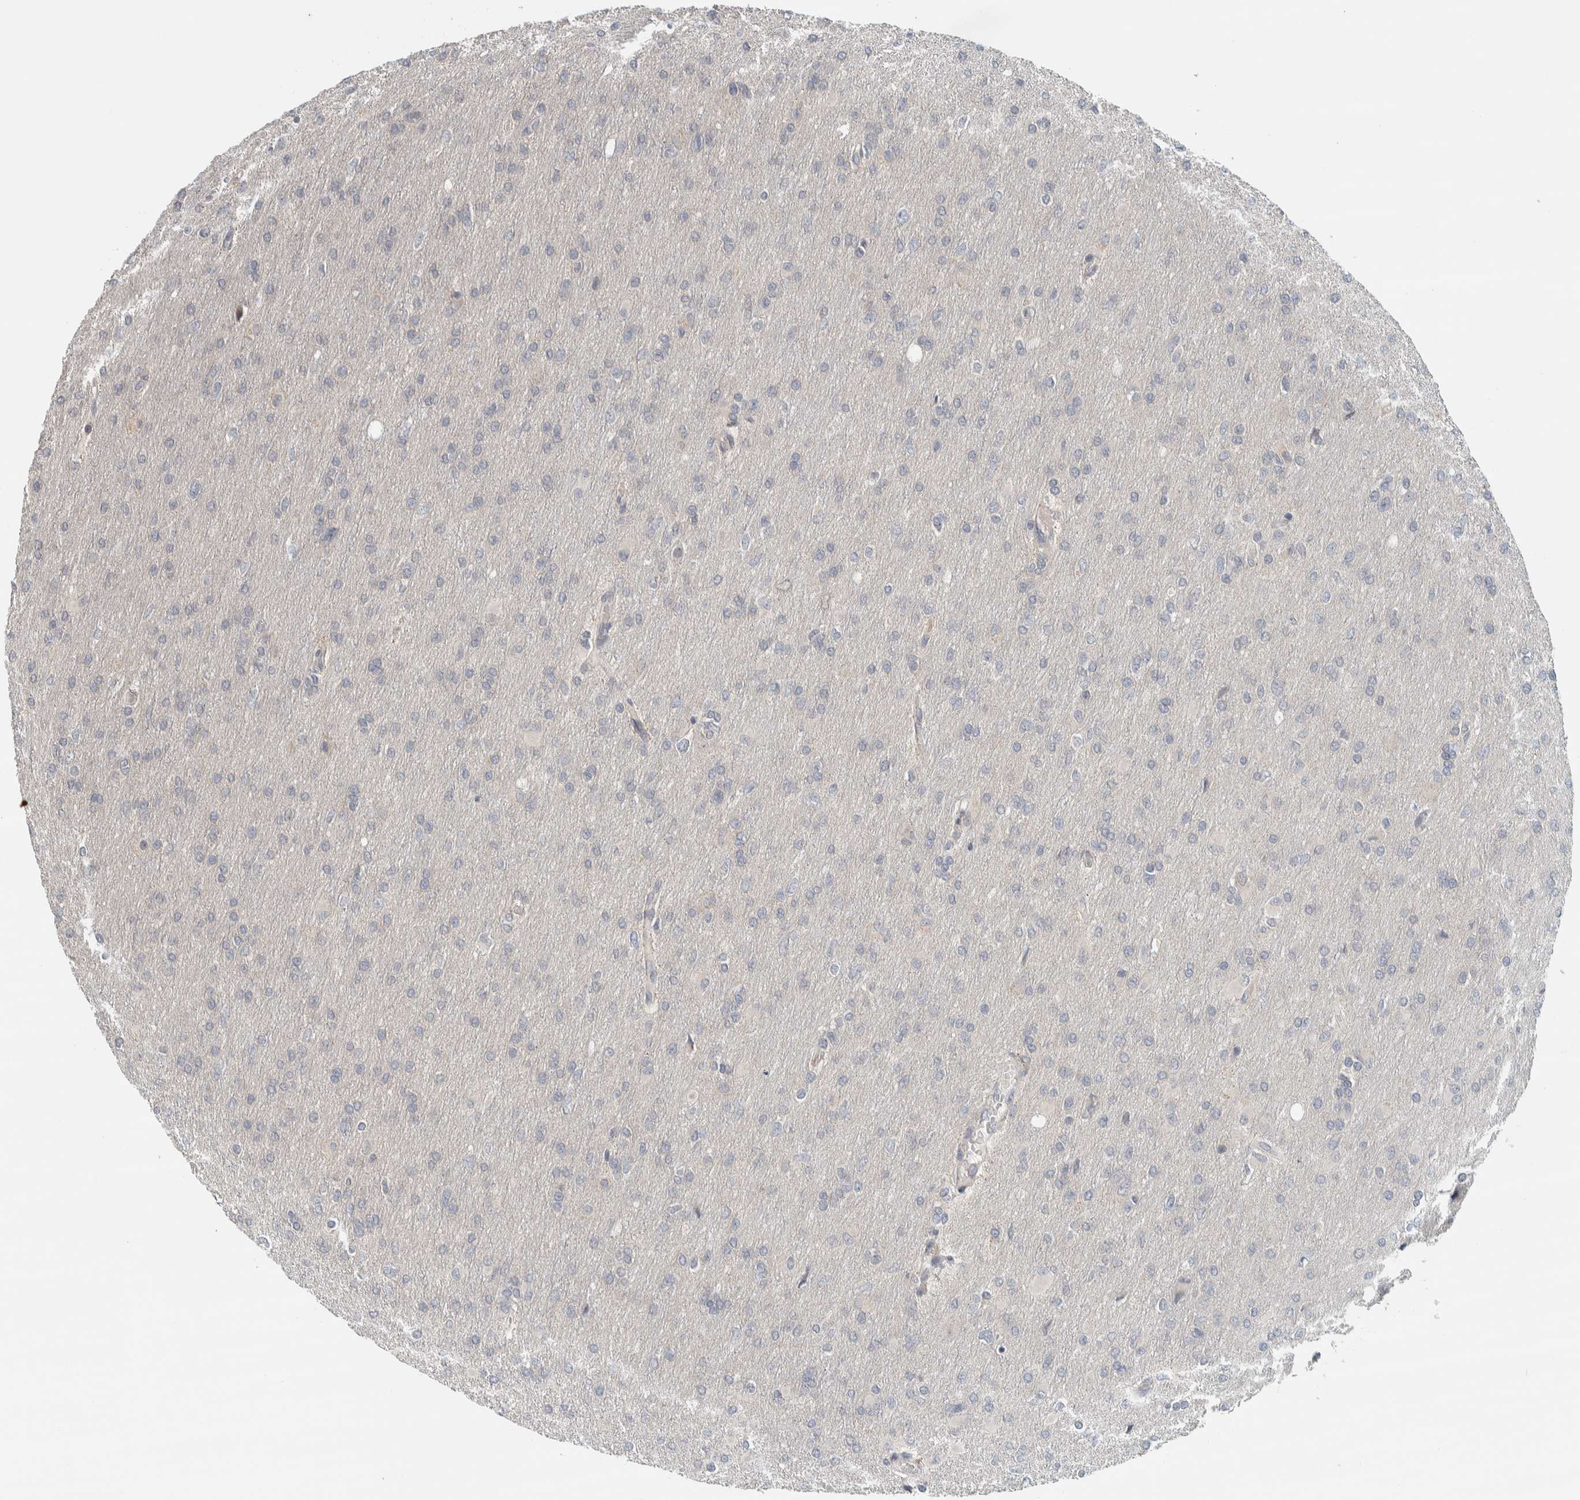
{"staining": {"intensity": "negative", "quantity": "none", "location": "none"}, "tissue": "glioma", "cell_type": "Tumor cells", "image_type": "cancer", "snomed": [{"axis": "morphology", "description": "Glioma, malignant, High grade"}, {"axis": "topography", "description": "Cerebral cortex"}], "caption": "A high-resolution image shows immunohistochemistry staining of glioma, which shows no significant positivity in tumor cells.", "gene": "AFP", "patient": {"sex": "female", "age": 36}}